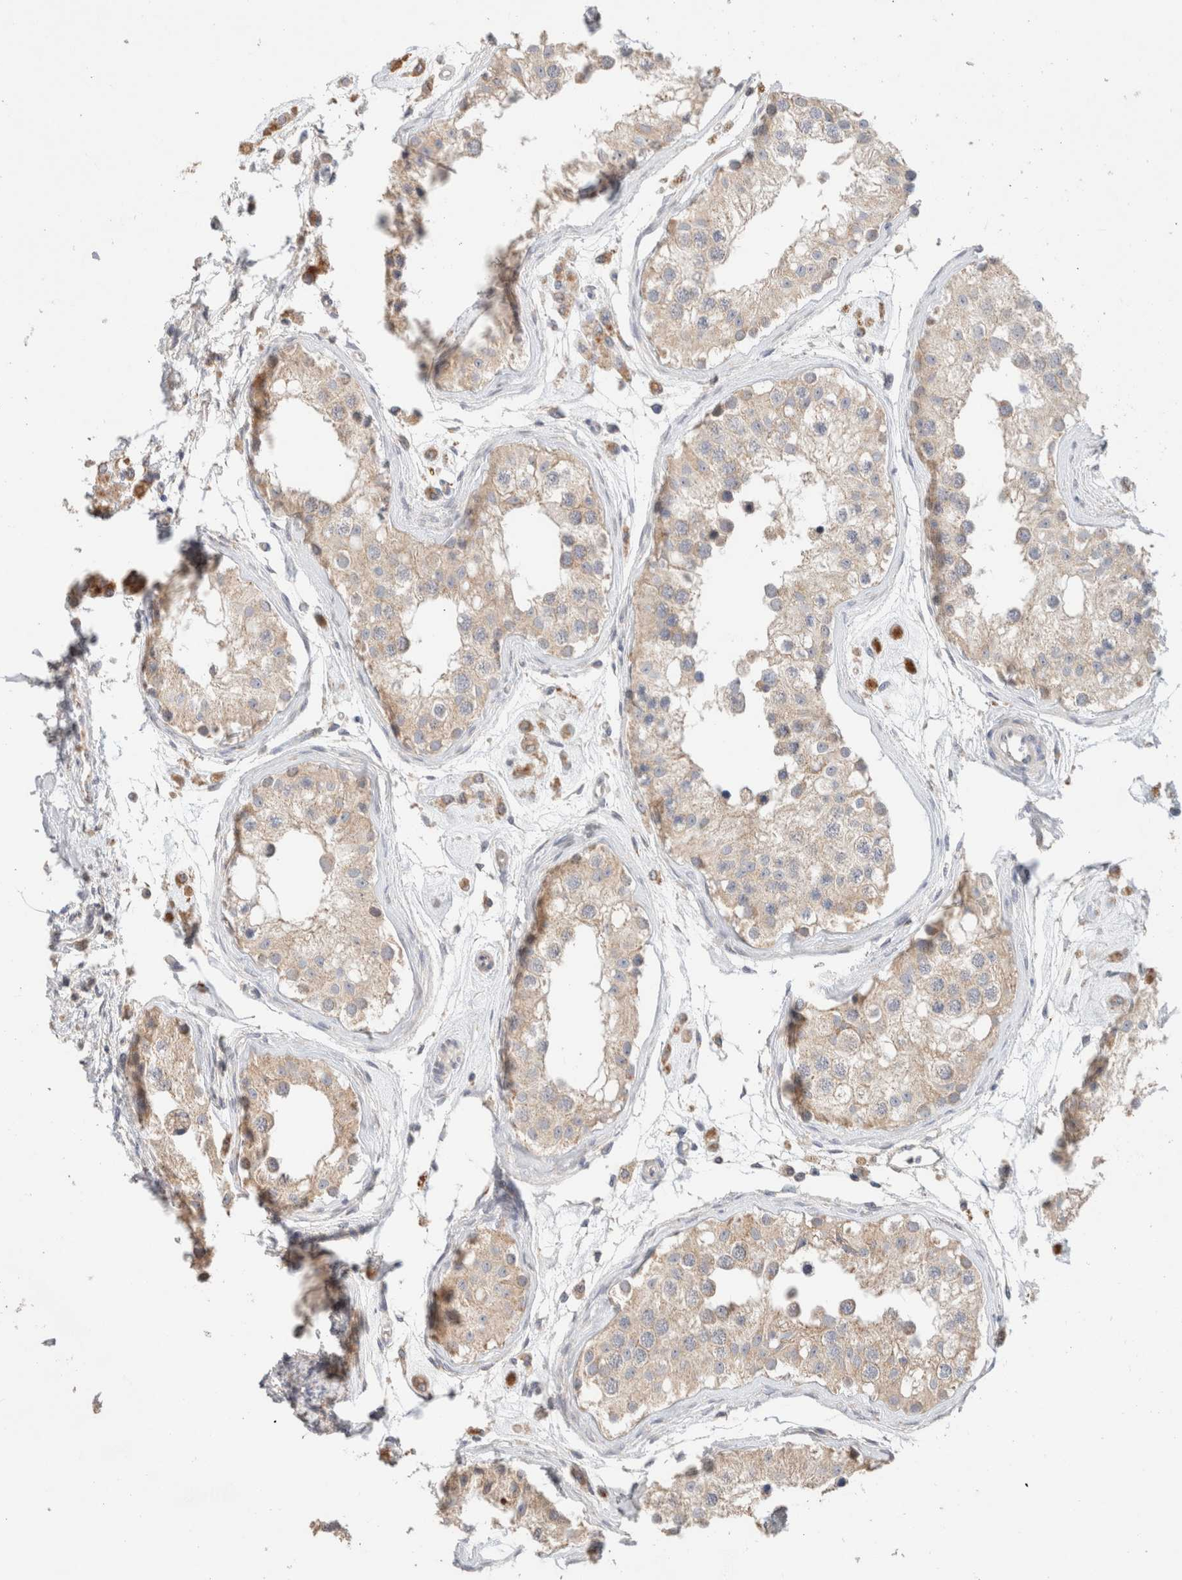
{"staining": {"intensity": "weak", "quantity": ">75%", "location": "cytoplasmic/membranous"}, "tissue": "testis", "cell_type": "Cells in seminiferous ducts", "image_type": "normal", "snomed": [{"axis": "morphology", "description": "Normal tissue, NOS"}, {"axis": "morphology", "description": "Adenocarcinoma, metastatic, NOS"}, {"axis": "topography", "description": "Testis"}], "caption": "Weak cytoplasmic/membranous staining is present in about >75% of cells in seminiferous ducts in normal testis.", "gene": "CA13", "patient": {"sex": "male", "age": 26}}